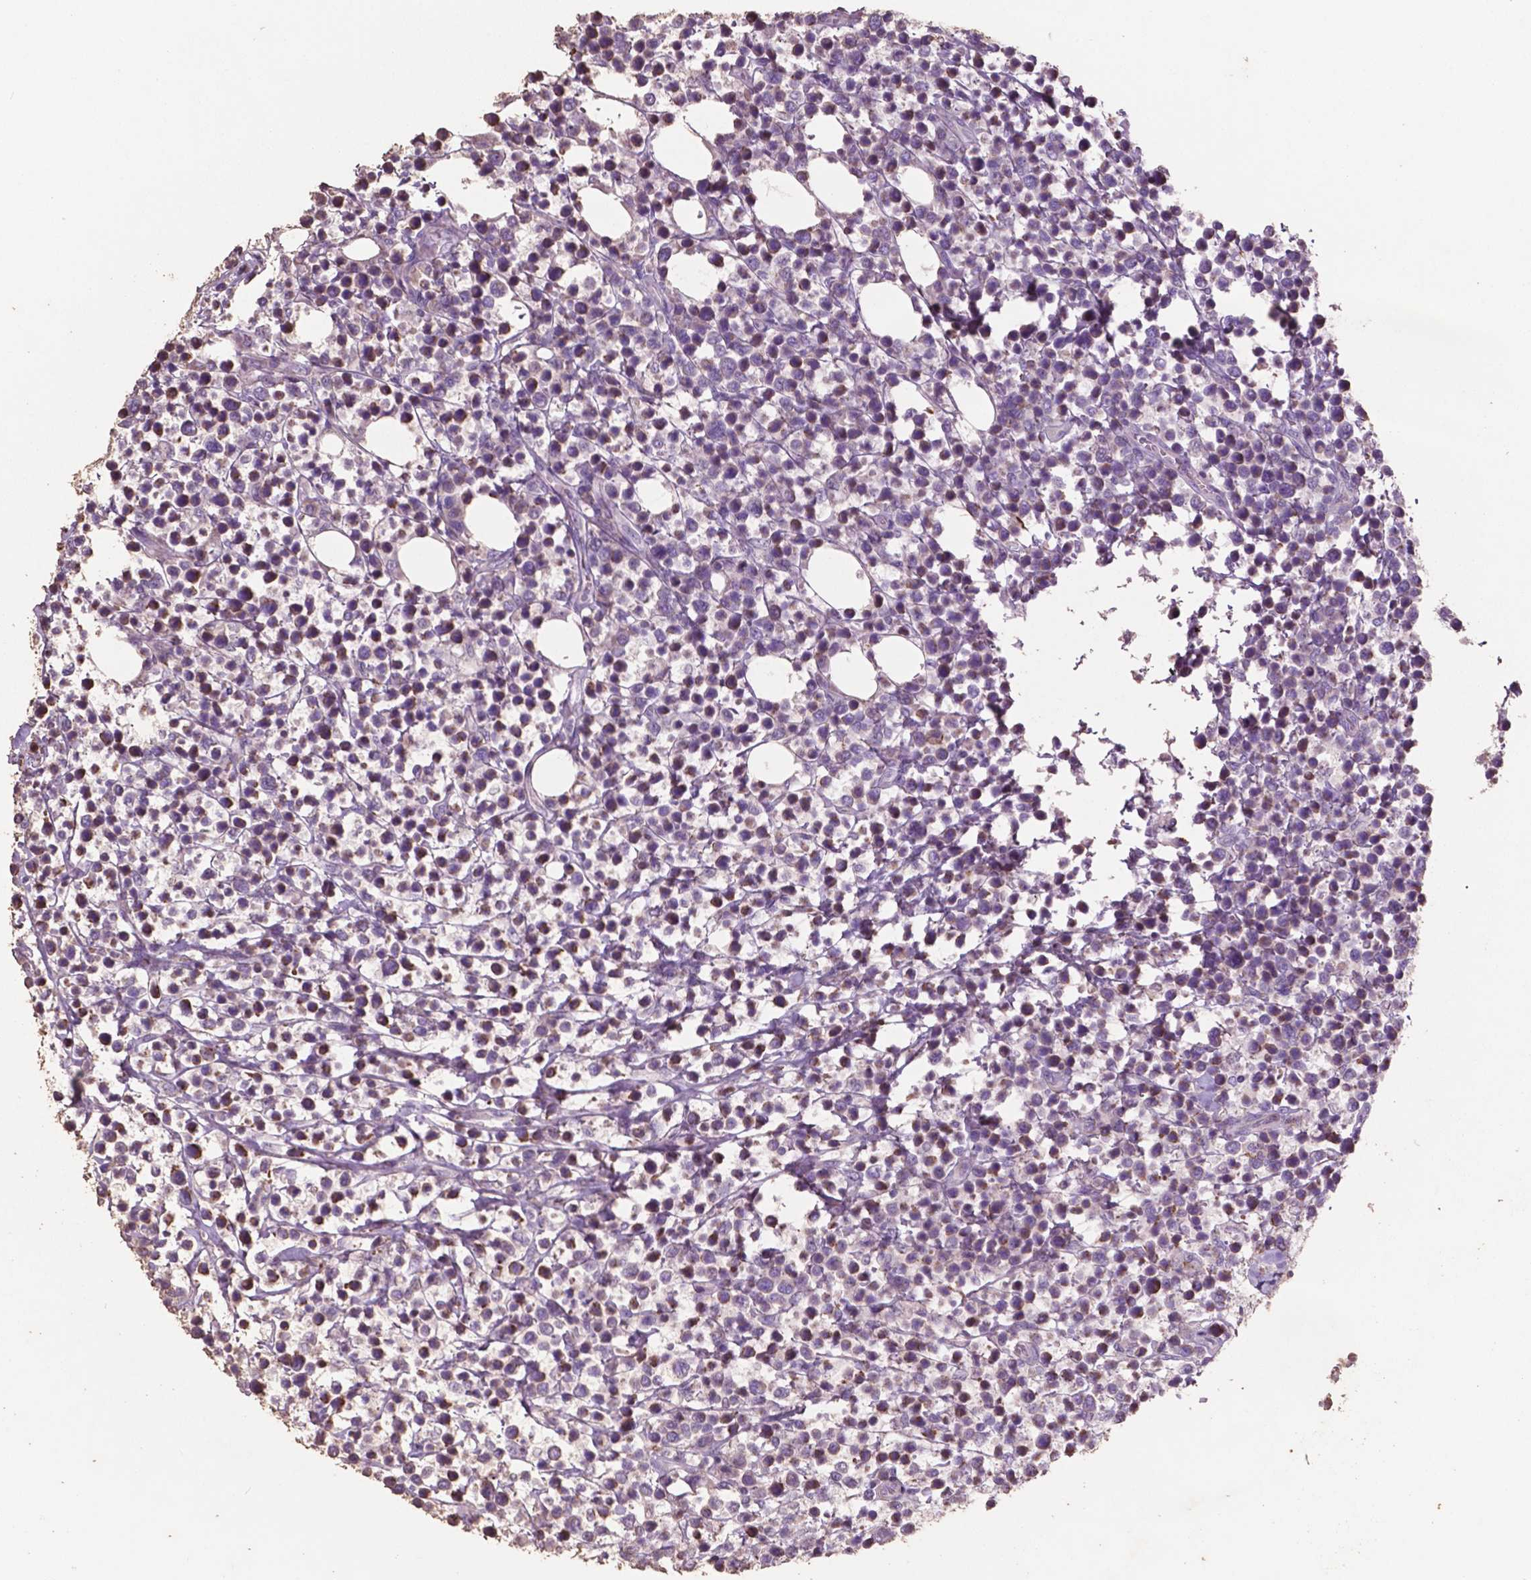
{"staining": {"intensity": "weak", "quantity": "<25%", "location": "cytoplasmic/membranous"}, "tissue": "lymphoma", "cell_type": "Tumor cells", "image_type": "cancer", "snomed": [{"axis": "morphology", "description": "Malignant lymphoma, non-Hodgkin's type, High grade"}, {"axis": "topography", "description": "Soft tissue"}], "caption": "Tumor cells are negative for protein expression in human malignant lymphoma, non-Hodgkin's type (high-grade).", "gene": "COMMD4", "patient": {"sex": "female", "age": 56}}